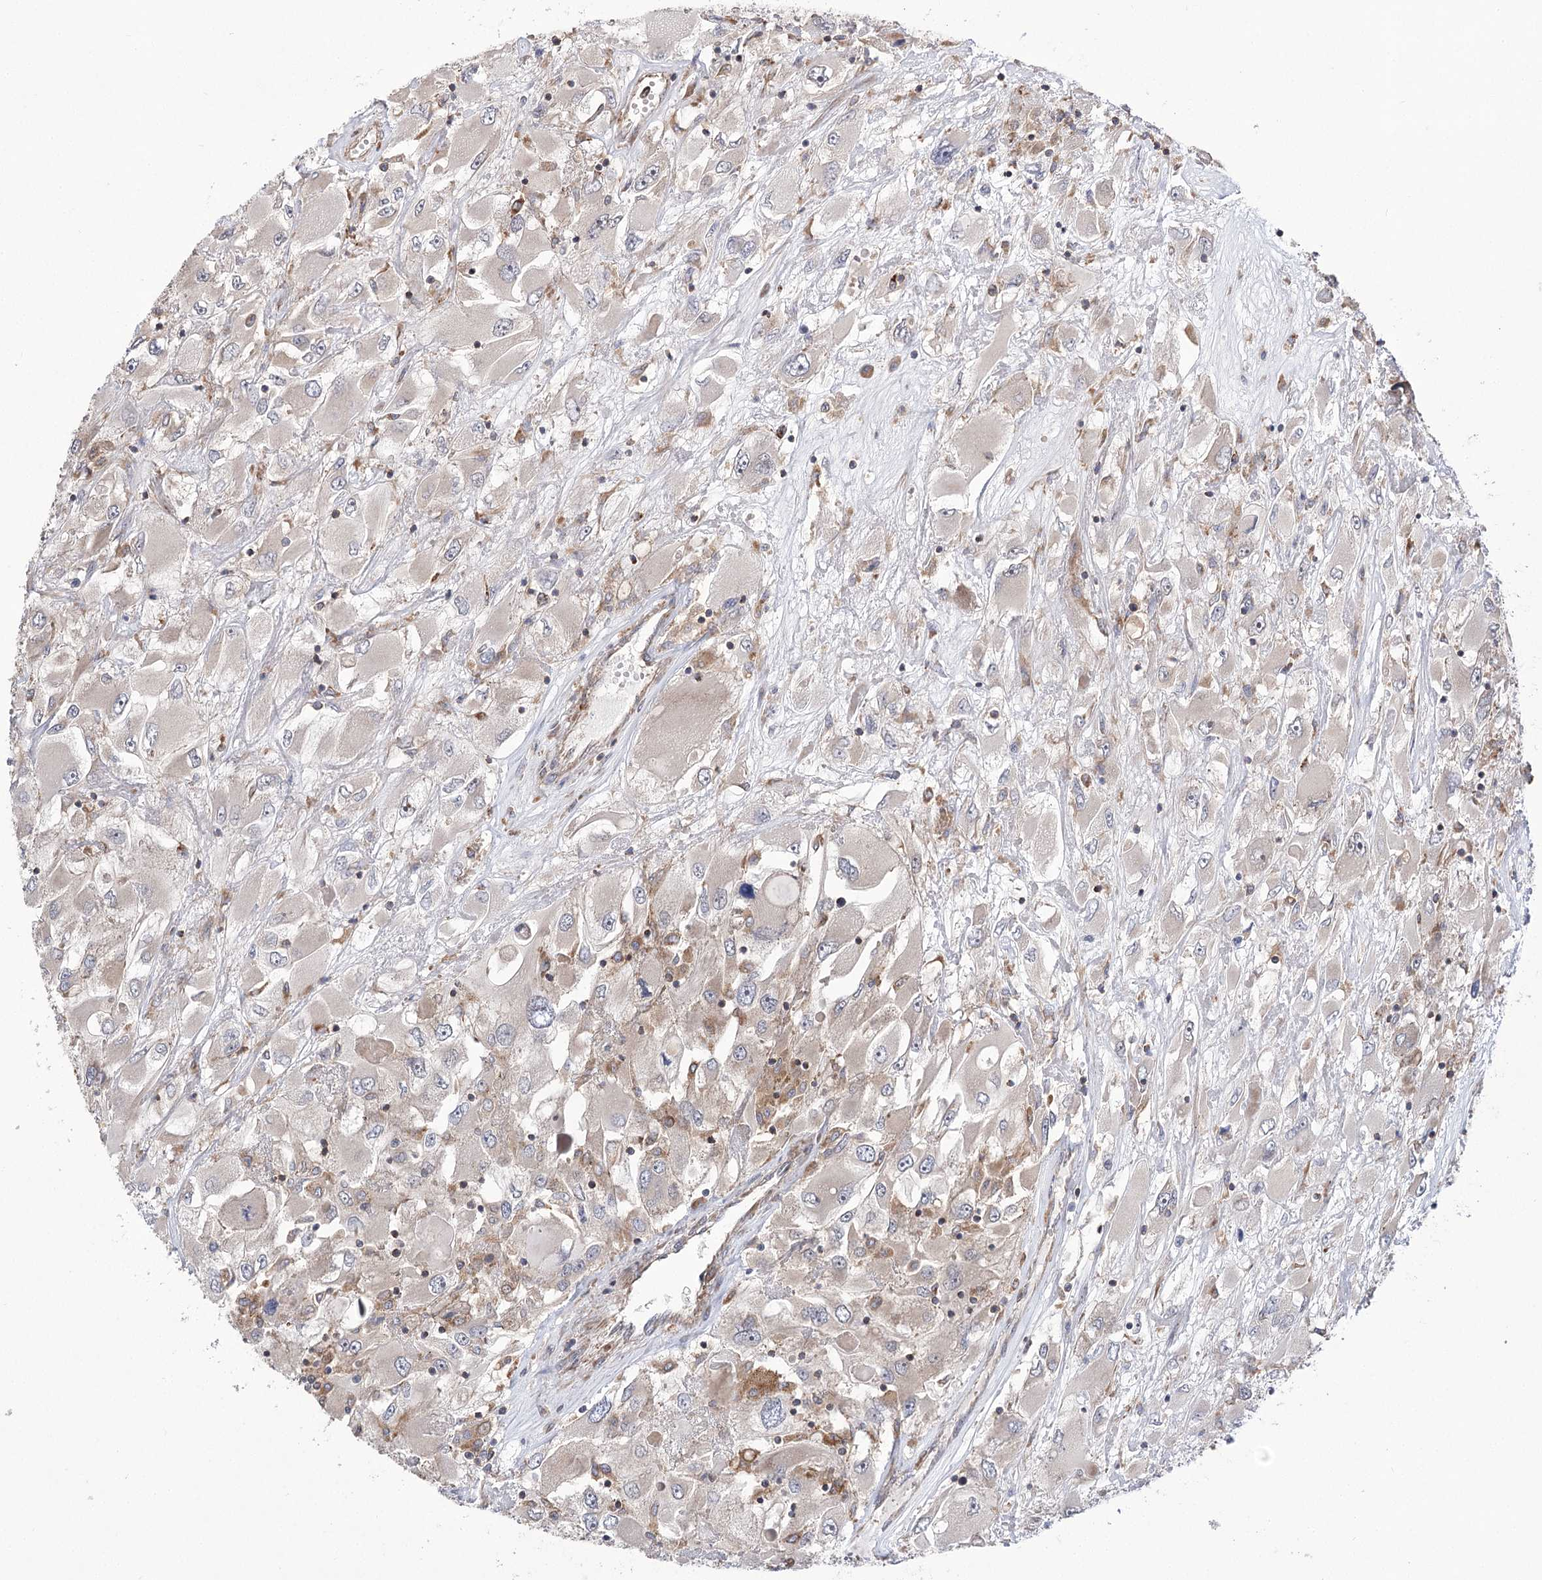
{"staining": {"intensity": "negative", "quantity": "none", "location": "none"}, "tissue": "renal cancer", "cell_type": "Tumor cells", "image_type": "cancer", "snomed": [{"axis": "morphology", "description": "Adenocarcinoma, NOS"}, {"axis": "topography", "description": "Kidney"}], "caption": "Tumor cells show no significant expression in renal cancer (adenocarcinoma).", "gene": "VPS37B", "patient": {"sex": "female", "age": 52}}